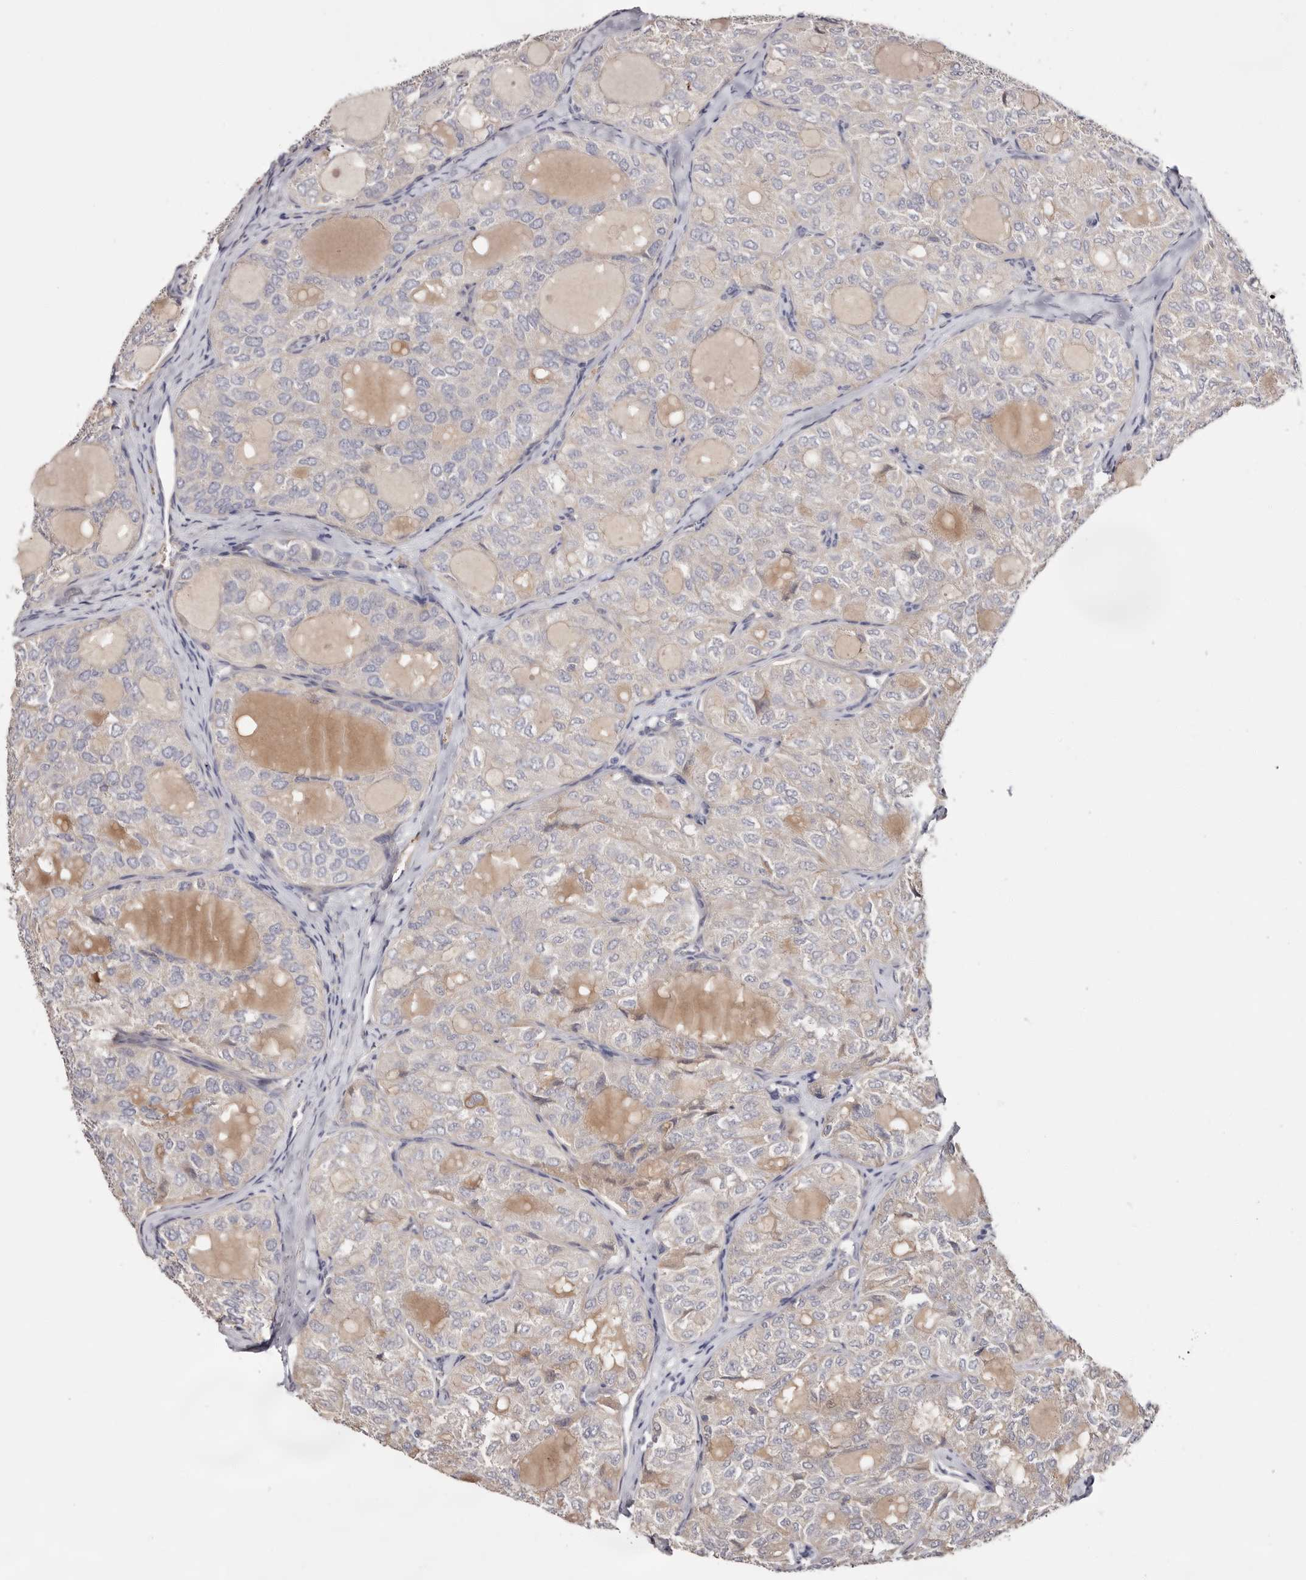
{"staining": {"intensity": "negative", "quantity": "none", "location": "none"}, "tissue": "thyroid cancer", "cell_type": "Tumor cells", "image_type": "cancer", "snomed": [{"axis": "morphology", "description": "Follicular adenoma carcinoma, NOS"}, {"axis": "topography", "description": "Thyroid gland"}], "caption": "Immunohistochemical staining of human follicular adenoma carcinoma (thyroid) displays no significant staining in tumor cells.", "gene": "STK16", "patient": {"sex": "male", "age": 75}}